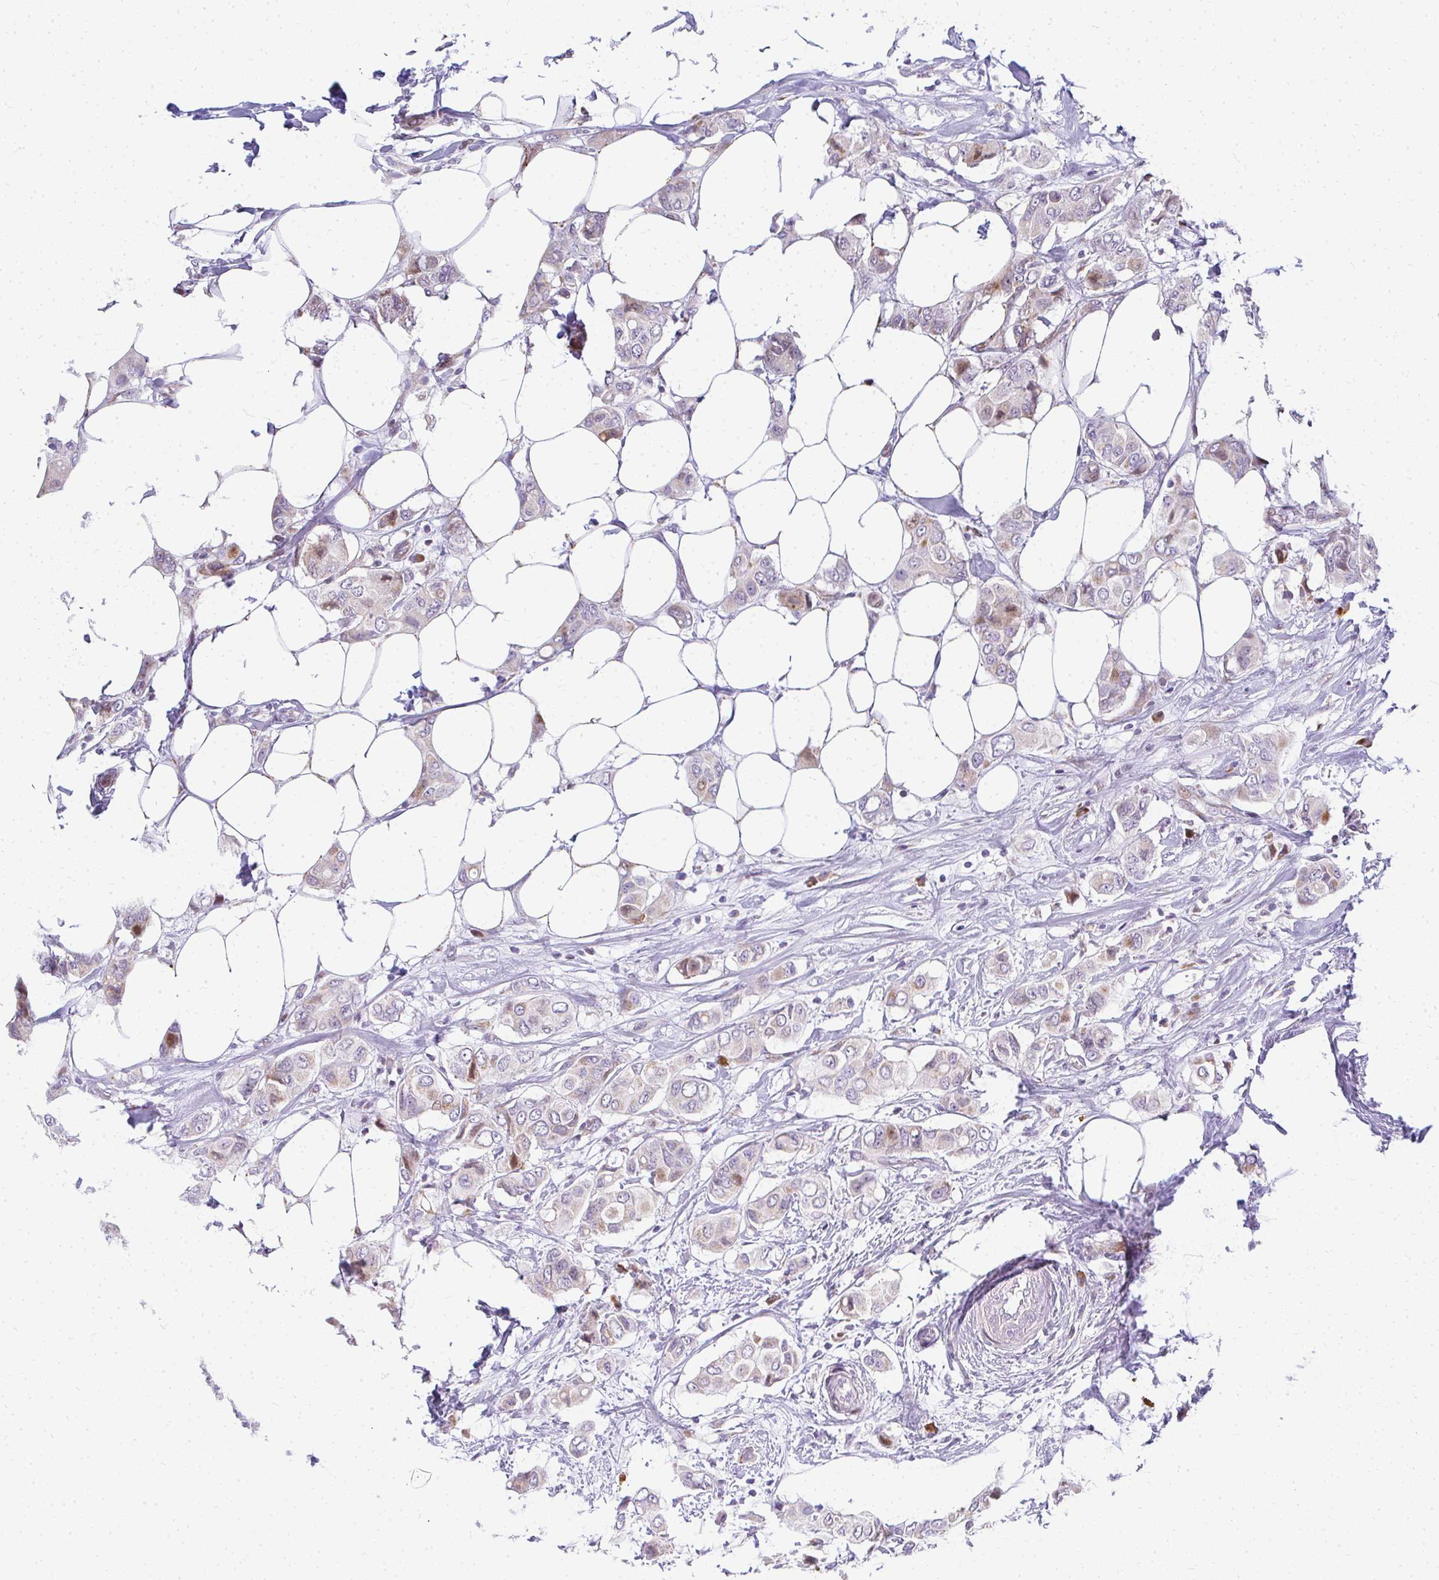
{"staining": {"intensity": "moderate", "quantity": "<25%", "location": "cytoplasmic/membranous"}, "tissue": "breast cancer", "cell_type": "Tumor cells", "image_type": "cancer", "snomed": [{"axis": "morphology", "description": "Lobular carcinoma"}, {"axis": "topography", "description": "Breast"}], "caption": "Immunohistochemistry (IHC) of human breast lobular carcinoma shows low levels of moderate cytoplasmic/membranous expression in approximately <25% of tumor cells.", "gene": "PLA2G5", "patient": {"sex": "female", "age": 51}}